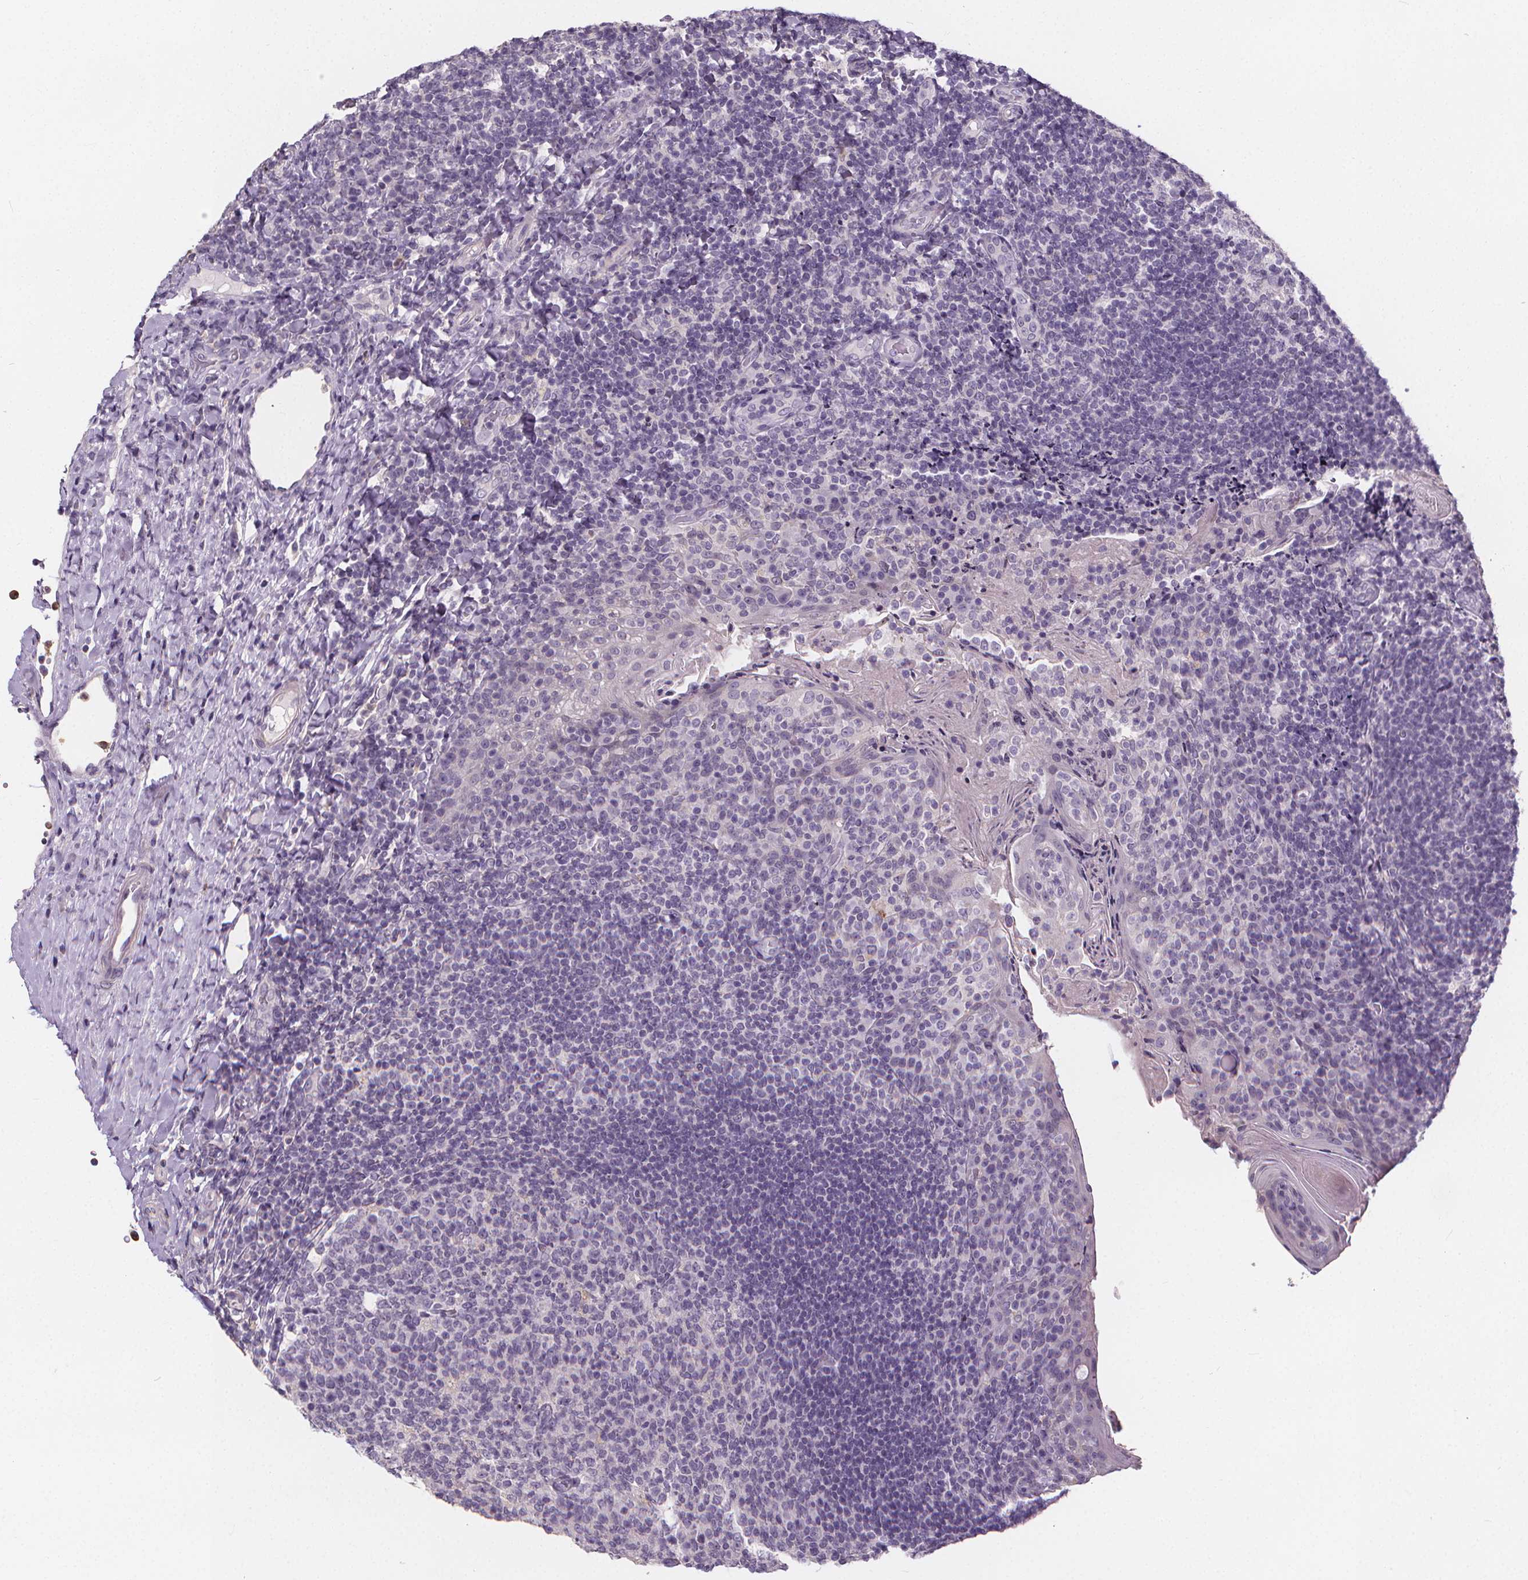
{"staining": {"intensity": "negative", "quantity": "none", "location": "none"}, "tissue": "tonsil", "cell_type": "Germinal center cells", "image_type": "normal", "snomed": [{"axis": "morphology", "description": "Normal tissue, NOS"}, {"axis": "topography", "description": "Tonsil"}], "caption": "Immunohistochemistry photomicrograph of unremarkable tonsil: human tonsil stained with DAB demonstrates no significant protein positivity in germinal center cells. (Brightfield microscopy of DAB (3,3'-diaminobenzidine) immunohistochemistry (IHC) at high magnification).", "gene": "ATP6V1D", "patient": {"sex": "female", "age": 10}}